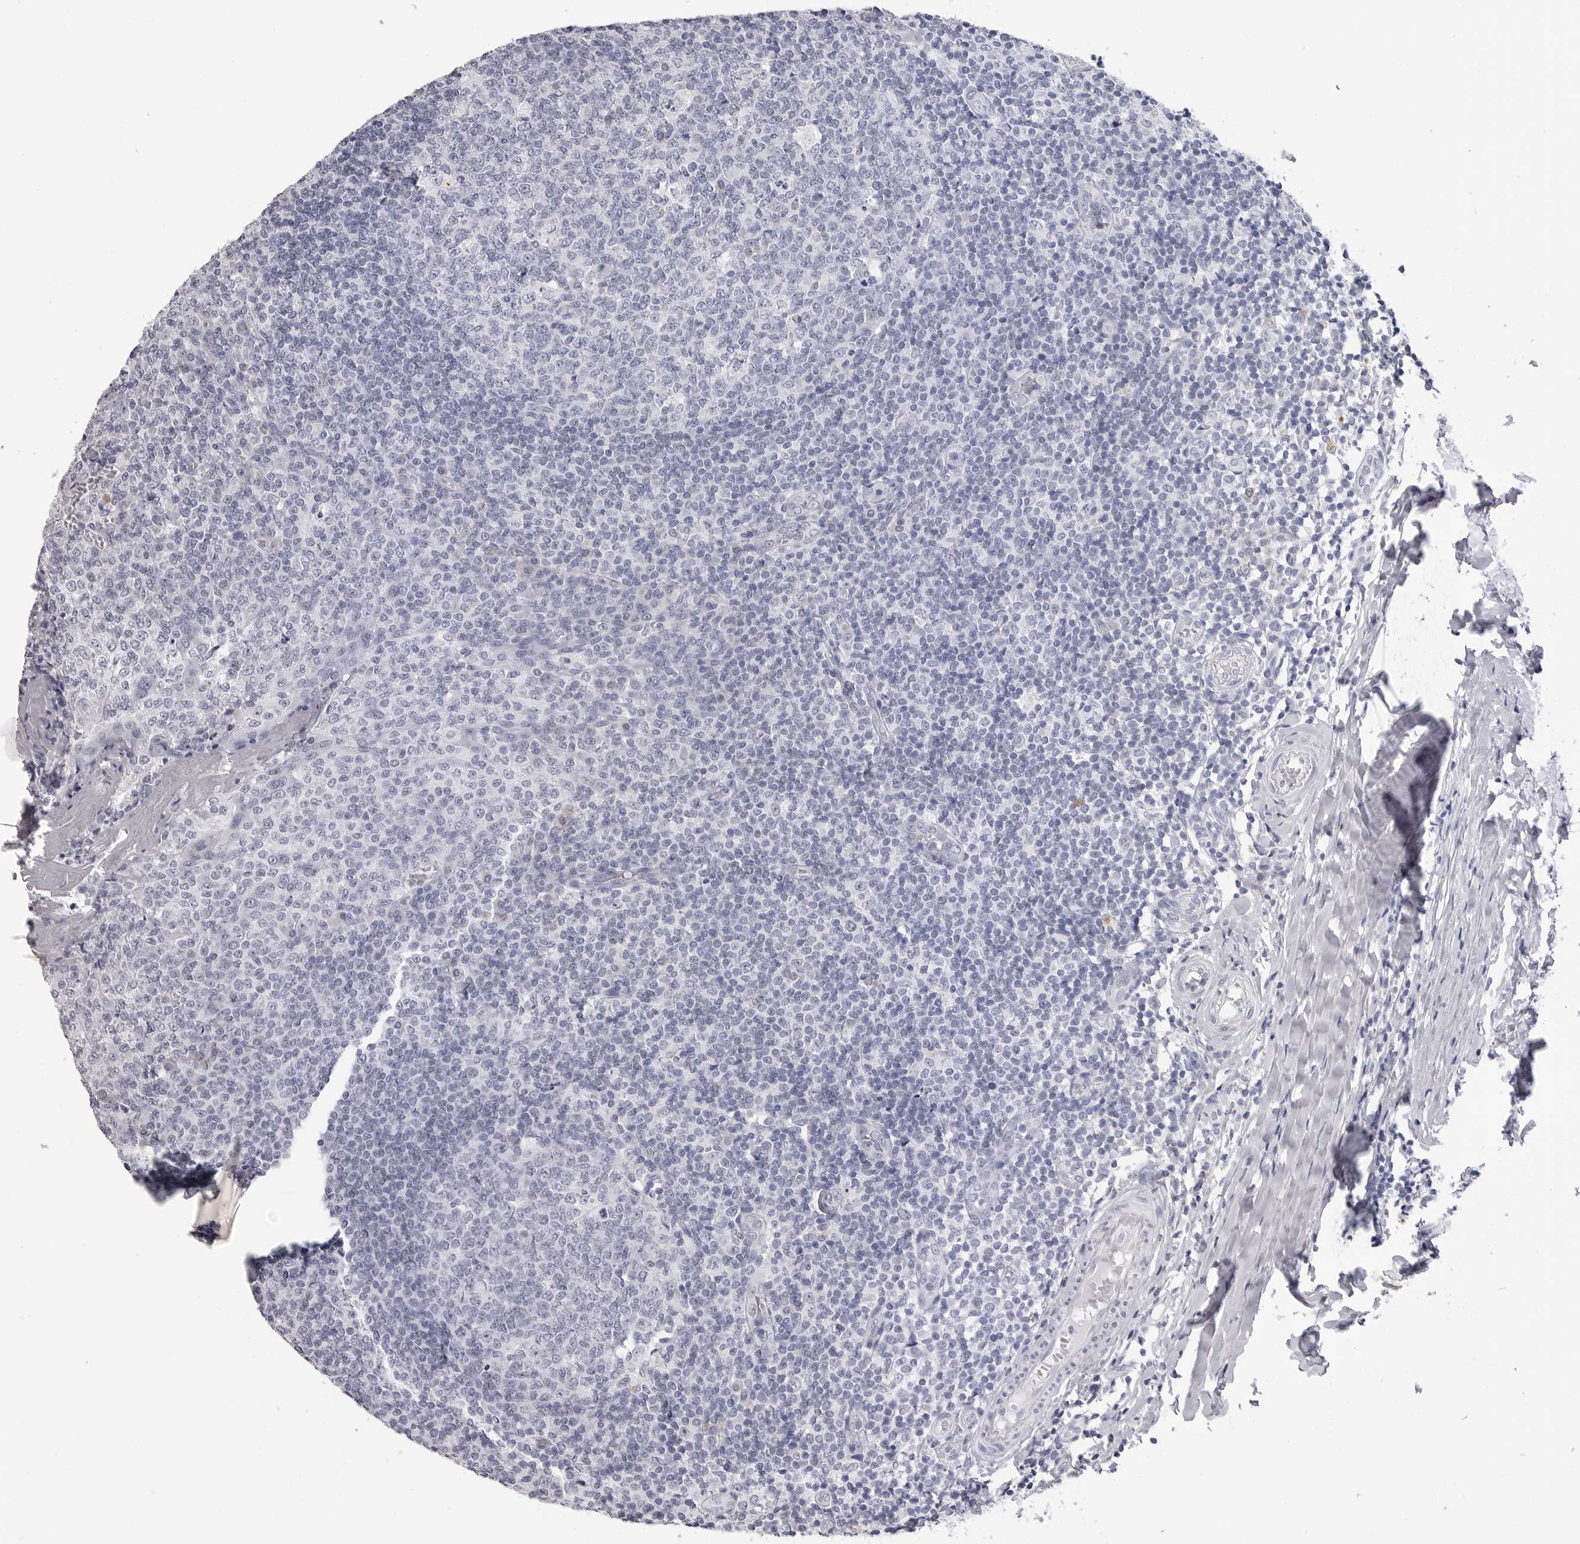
{"staining": {"intensity": "negative", "quantity": "none", "location": "none"}, "tissue": "tonsil", "cell_type": "Germinal center cells", "image_type": "normal", "snomed": [{"axis": "morphology", "description": "Normal tissue, NOS"}, {"axis": "topography", "description": "Tonsil"}], "caption": "Germinal center cells are negative for protein expression in normal human tonsil. (Brightfield microscopy of DAB immunohistochemistry (IHC) at high magnification).", "gene": "LGALS4", "patient": {"sex": "female", "age": 19}}